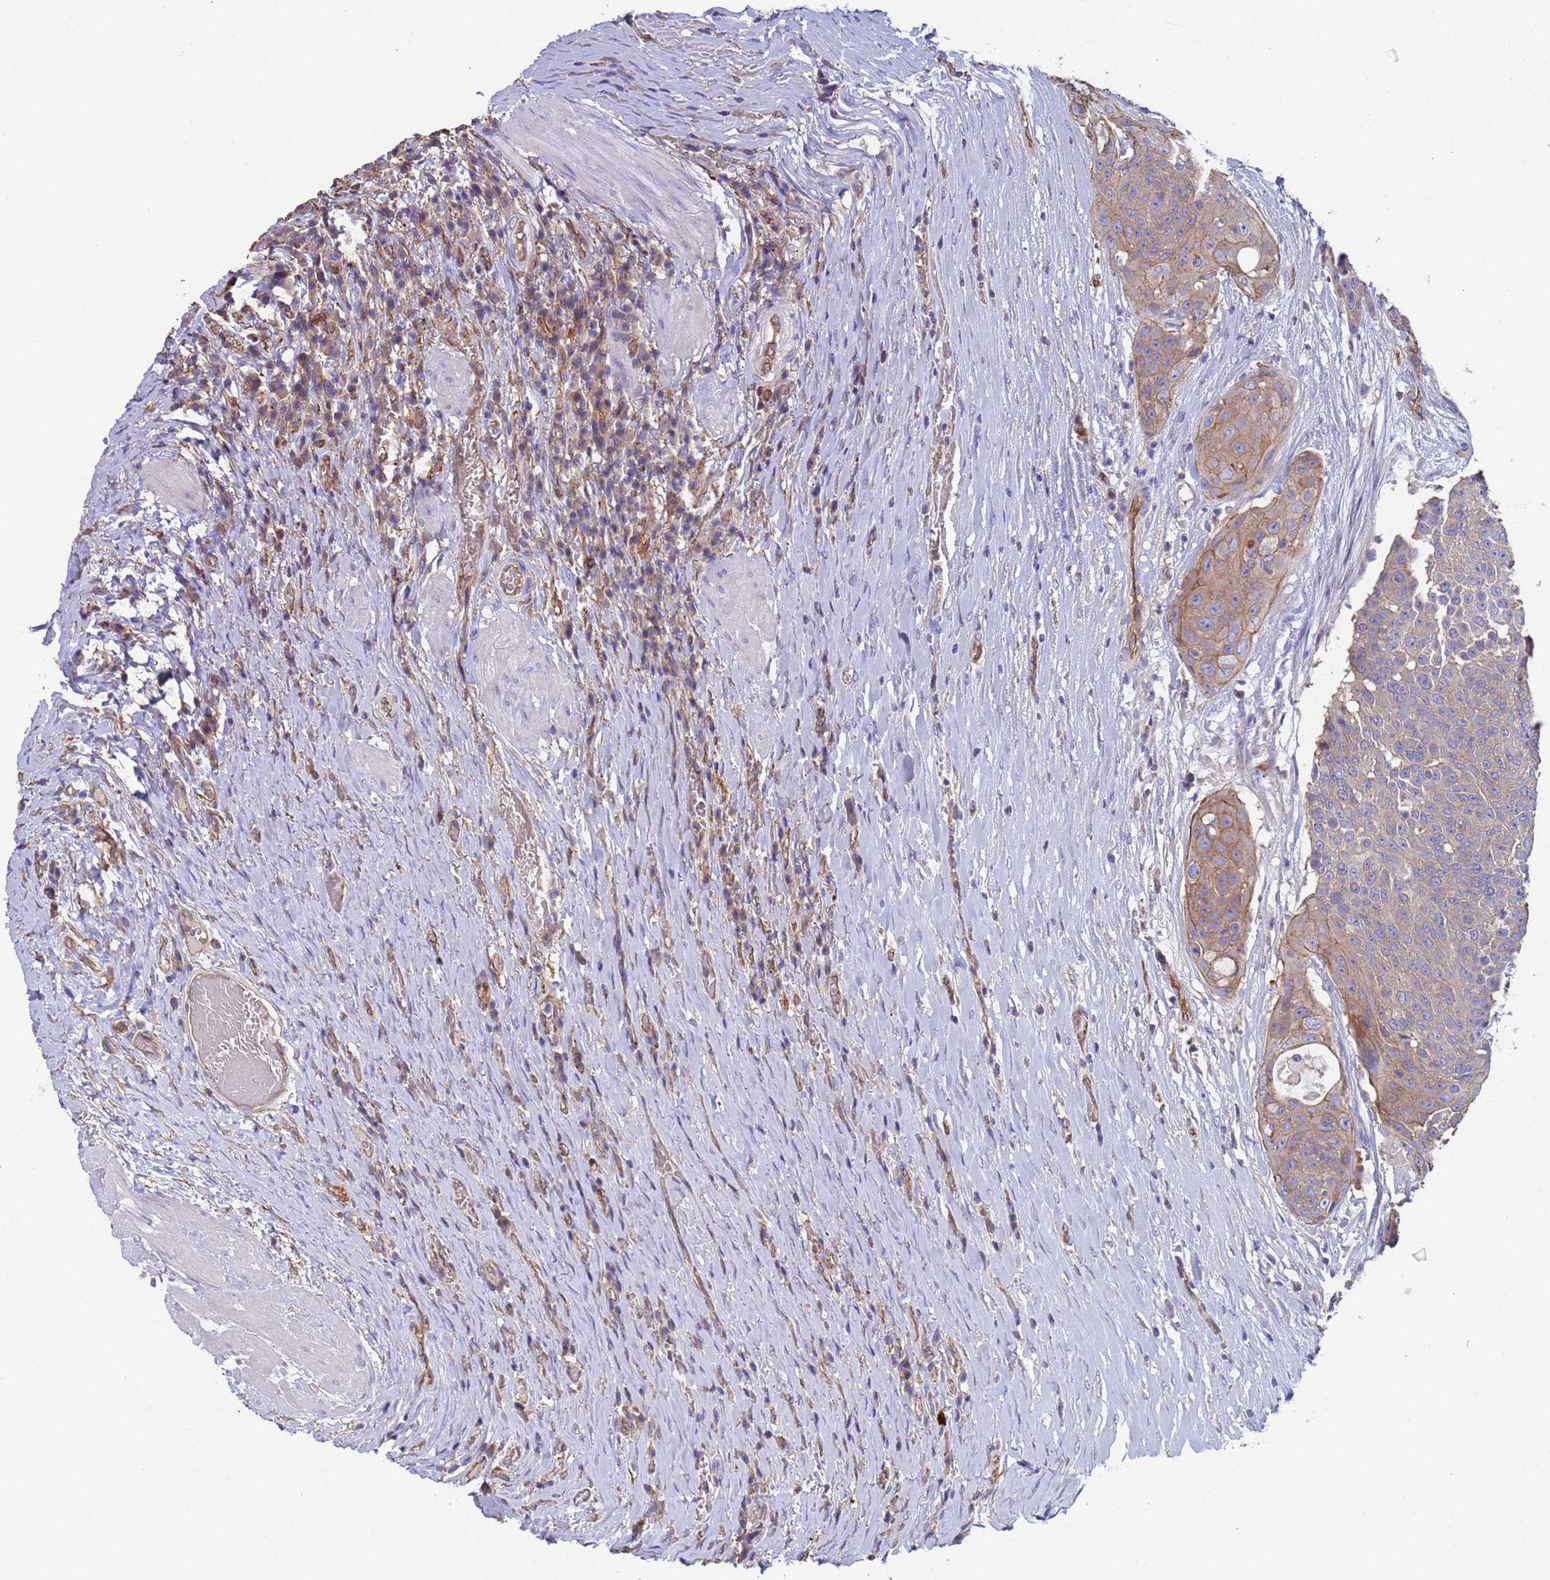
{"staining": {"intensity": "moderate", "quantity": "25%-75%", "location": "cytoplasmic/membranous"}, "tissue": "urothelial cancer", "cell_type": "Tumor cells", "image_type": "cancer", "snomed": [{"axis": "morphology", "description": "Urothelial carcinoma, High grade"}, {"axis": "topography", "description": "Urinary bladder"}], "caption": "Protein staining of urothelial carcinoma (high-grade) tissue exhibits moderate cytoplasmic/membranous expression in about 25%-75% of tumor cells. Immunohistochemistry stains the protein in brown and the nuclei are stained blue.", "gene": "ZNF248", "patient": {"sex": "female", "age": 63}}